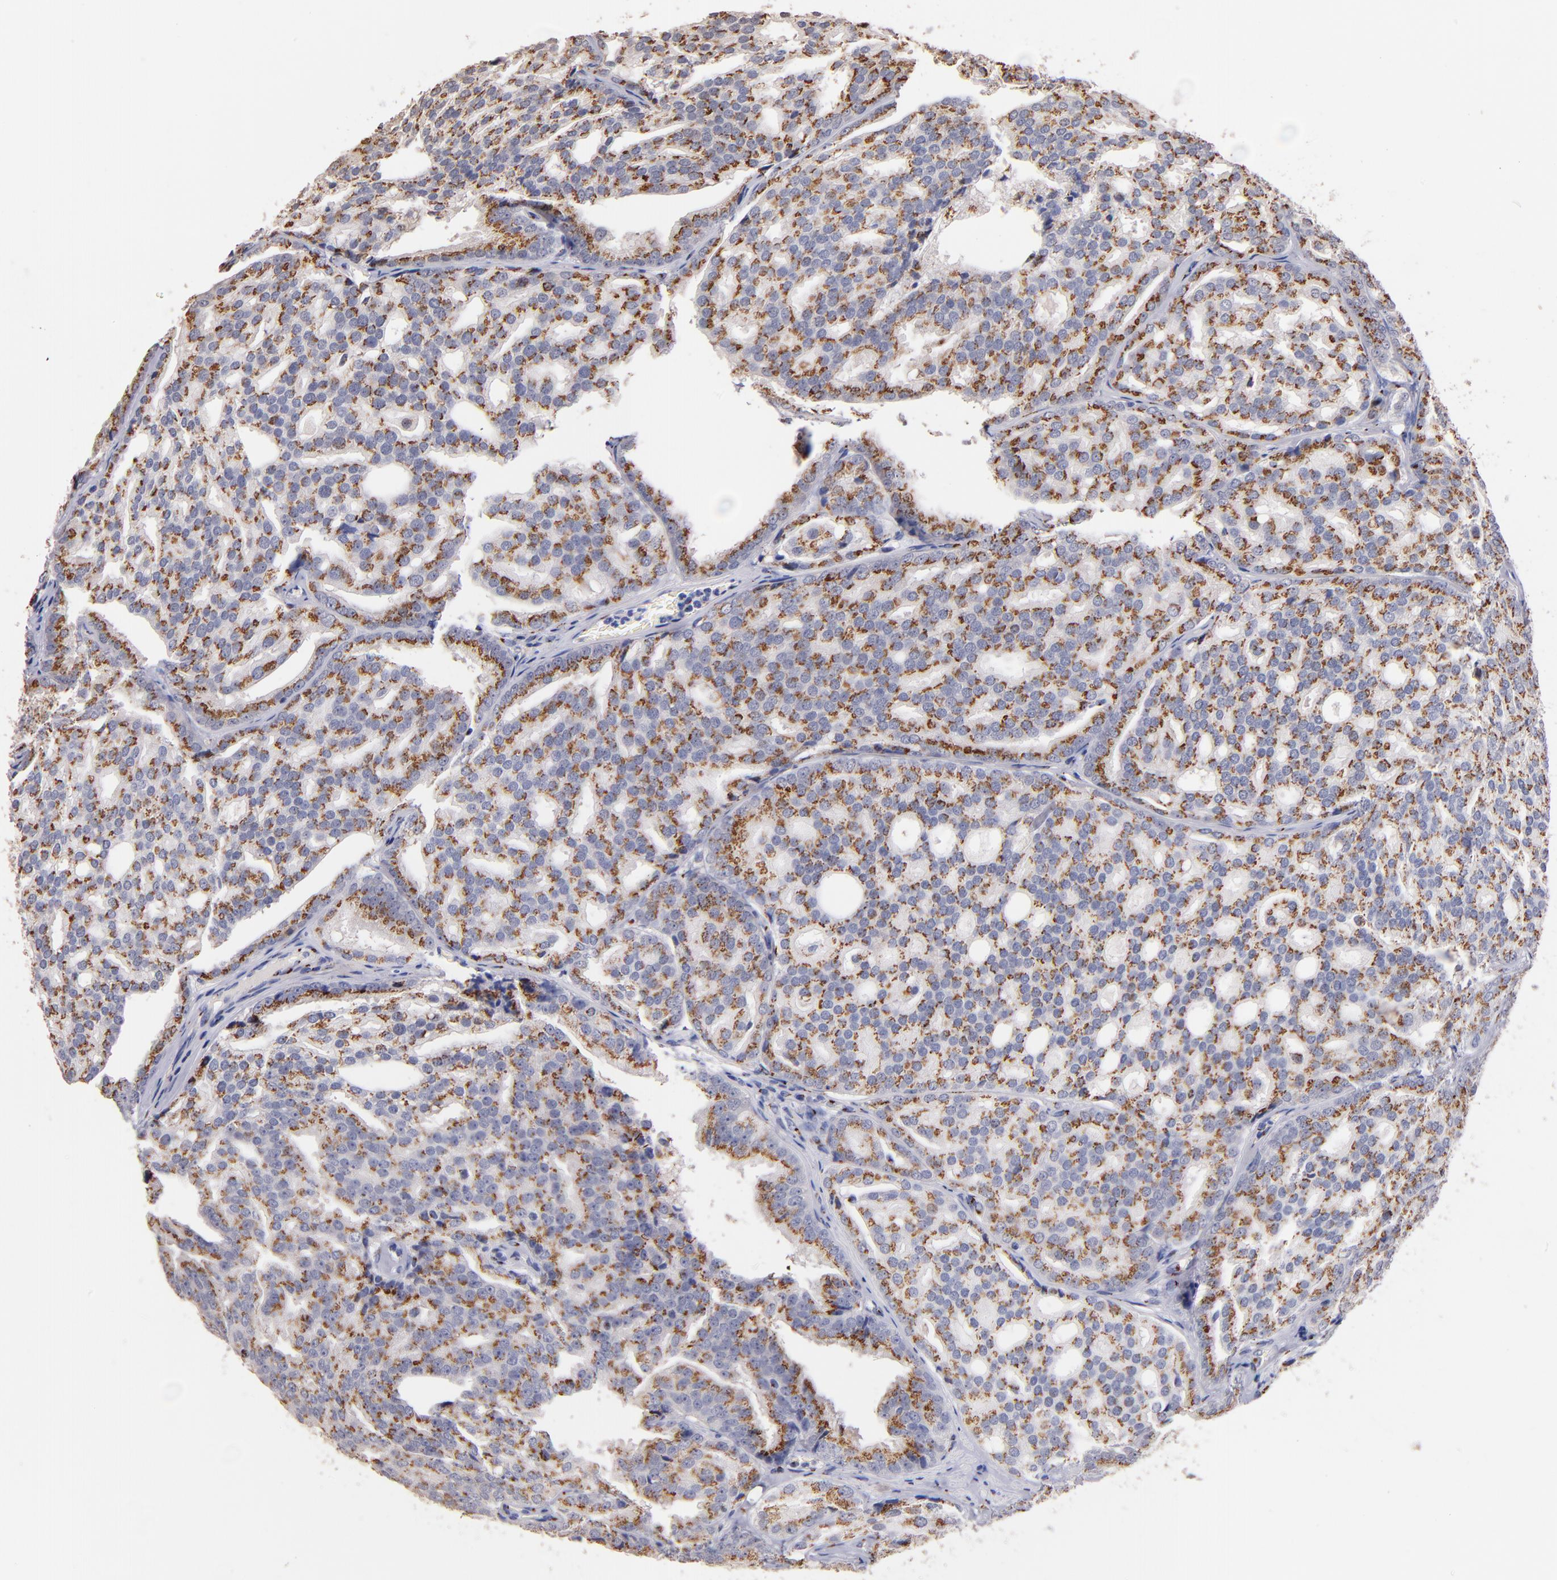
{"staining": {"intensity": "moderate", "quantity": ">75%", "location": "cytoplasmic/membranous"}, "tissue": "prostate cancer", "cell_type": "Tumor cells", "image_type": "cancer", "snomed": [{"axis": "morphology", "description": "Adenocarcinoma, High grade"}, {"axis": "topography", "description": "Prostate"}], "caption": "Immunohistochemical staining of human prostate cancer (adenocarcinoma (high-grade)) displays medium levels of moderate cytoplasmic/membranous protein expression in about >75% of tumor cells.", "gene": "GOLIM4", "patient": {"sex": "male", "age": 64}}